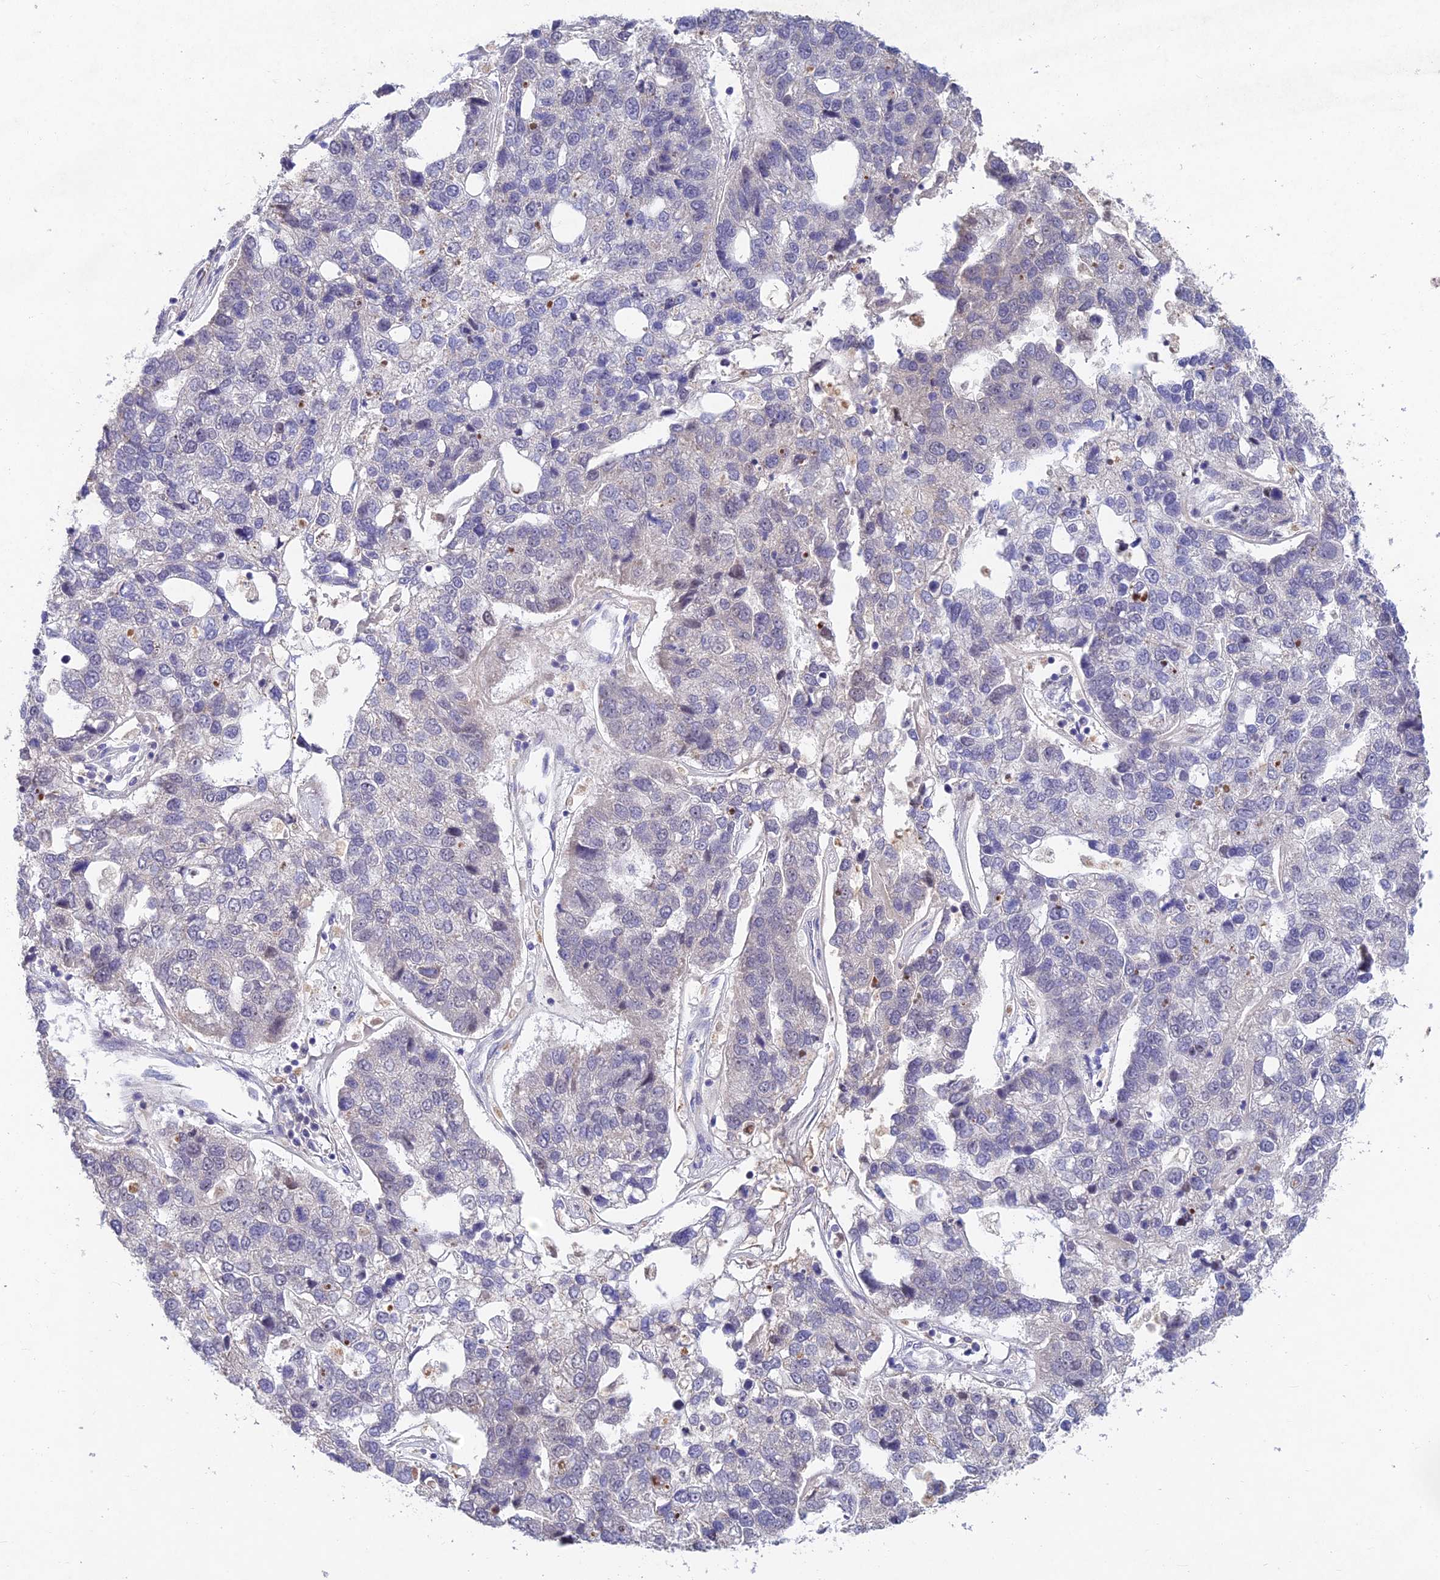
{"staining": {"intensity": "negative", "quantity": "none", "location": "none"}, "tissue": "pancreatic cancer", "cell_type": "Tumor cells", "image_type": "cancer", "snomed": [{"axis": "morphology", "description": "Adenocarcinoma, NOS"}, {"axis": "topography", "description": "Pancreas"}], "caption": "DAB immunohistochemical staining of pancreatic cancer exhibits no significant positivity in tumor cells.", "gene": "RAVER1", "patient": {"sex": "female", "age": 61}}